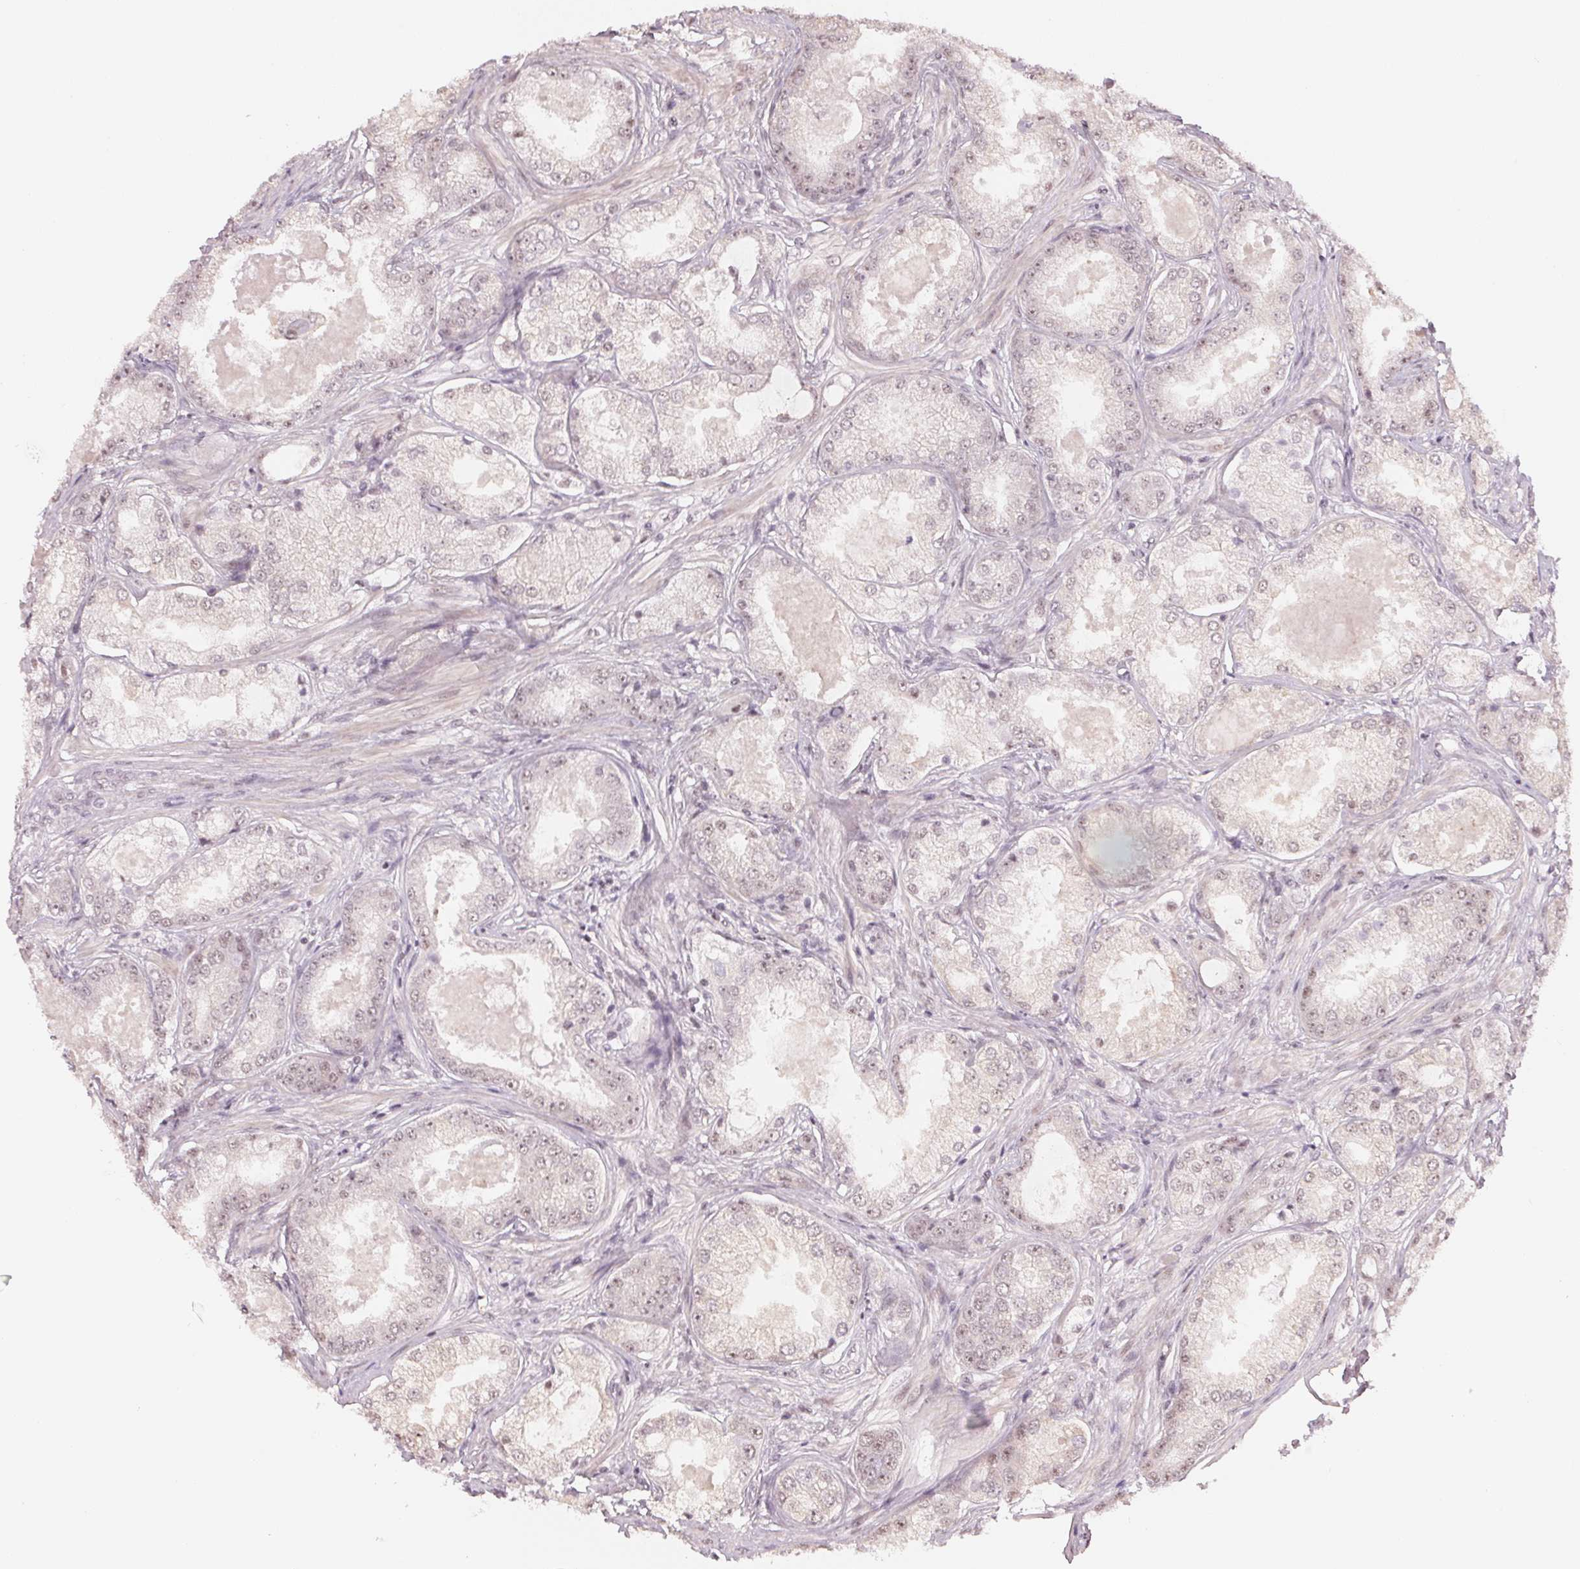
{"staining": {"intensity": "weak", "quantity": "<25%", "location": "nuclear"}, "tissue": "prostate cancer", "cell_type": "Tumor cells", "image_type": "cancer", "snomed": [{"axis": "morphology", "description": "Adenocarcinoma, Low grade"}, {"axis": "topography", "description": "Prostate"}], "caption": "IHC of human low-grade adenocarcinoma (prostate) exhibits no positivity in tumor cells.", "gene": "KAT6A", "patient": {"sex": "male", "age": 68}}